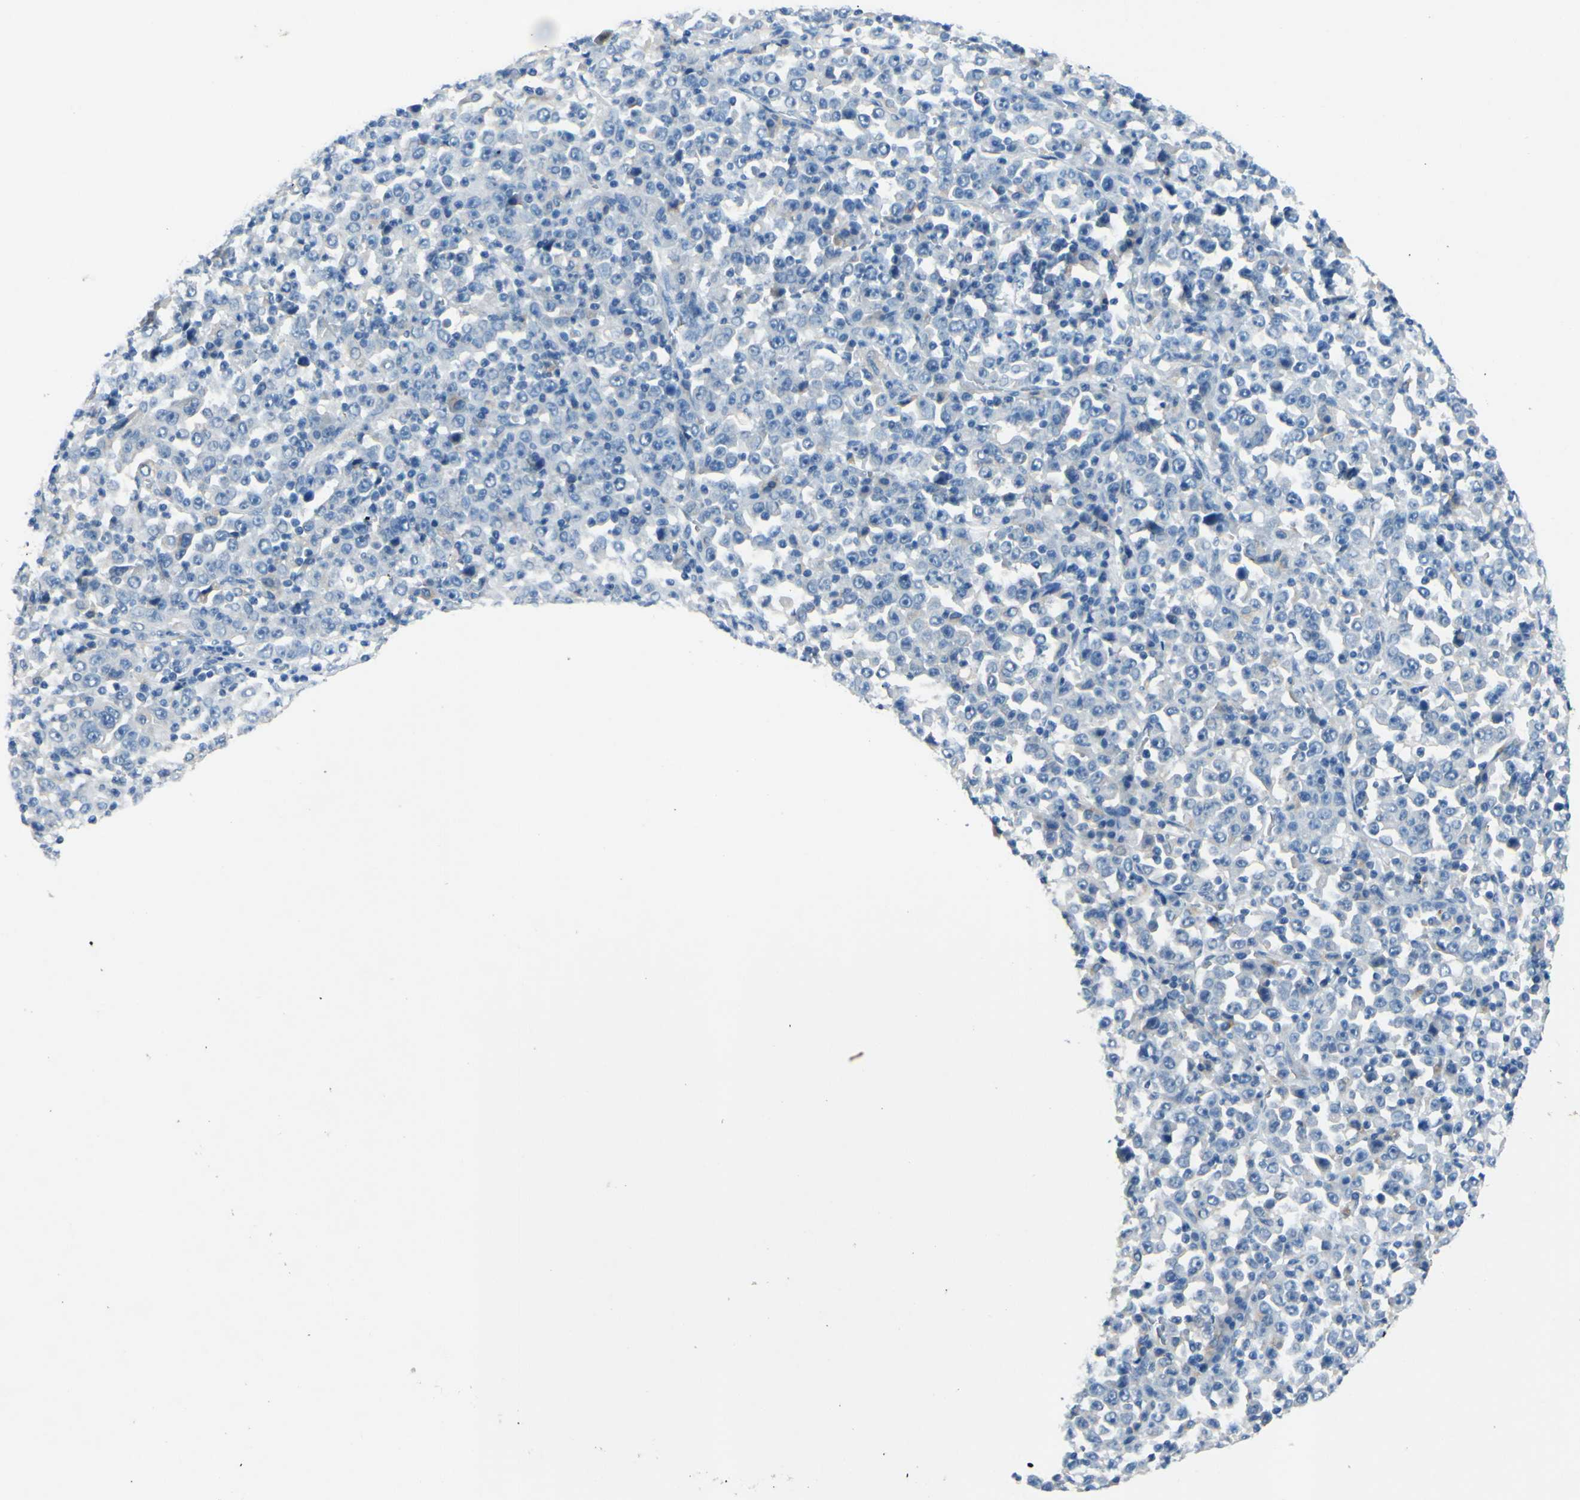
{"staining": {"intensity": "negative", "quantity": "none", "location": "none"}, "tissue": "stomach cancer", "cell_type": "Tumor cells", "image_type": "cancer", "snomed": [{"axis": "morphology", "description": "Normal tissue, NOS"}, {"axis": "morphology", "description": "Adenocarcinoma, NOS"}, {"axis": "topography", "description": "Stomach, upper"}, {"axis": "topography", "description": "Stomach"}], "caption": "Tumor cells are negative for protein expression in human stomach adenocarcinoma.", "gene": "CDH10", "patient": {"sex": "male", "age": 59}}